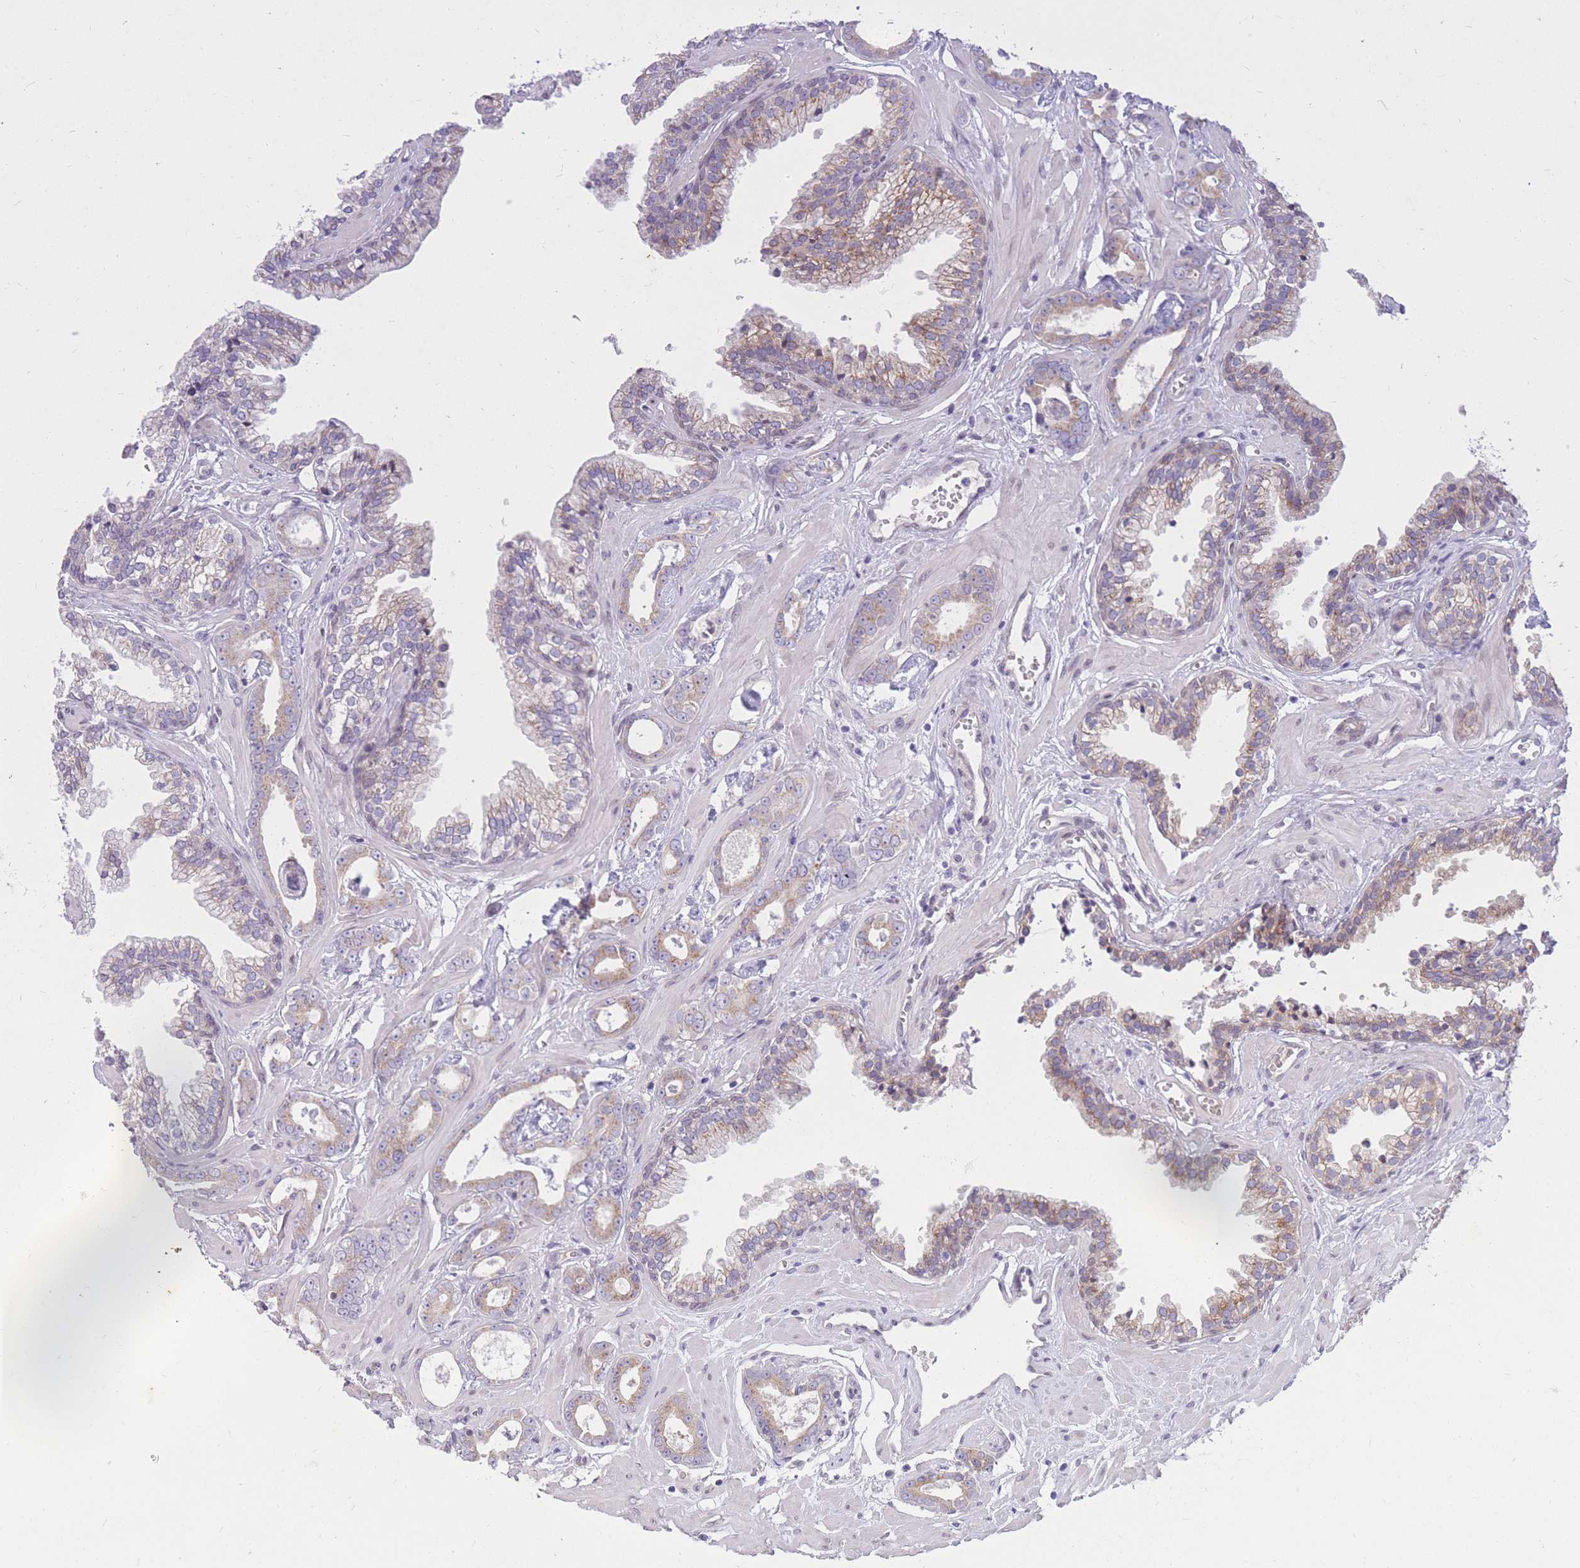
{"staining": {"intensity": "weak", "quantity": "25%-75%", "location": "cytoplasmic/membranous"}, "tissue": "prostate cancer", "cell_type": "Tumor cells", "image_type": "cancer", "snomed": [{"axis": "morphology", "description": "Adenocarcinoma, Low grade"}, {"axis": "topography", "description": "Prostate"}], "caption": "Weak cytoplasmic/membranous staining is identified in approximately 25%-75% of tumor cells in adenocarcinoma (low-grade) (prostate).", "gene": "HOOK2", "patient": {"sex": "male", "age": 60}}